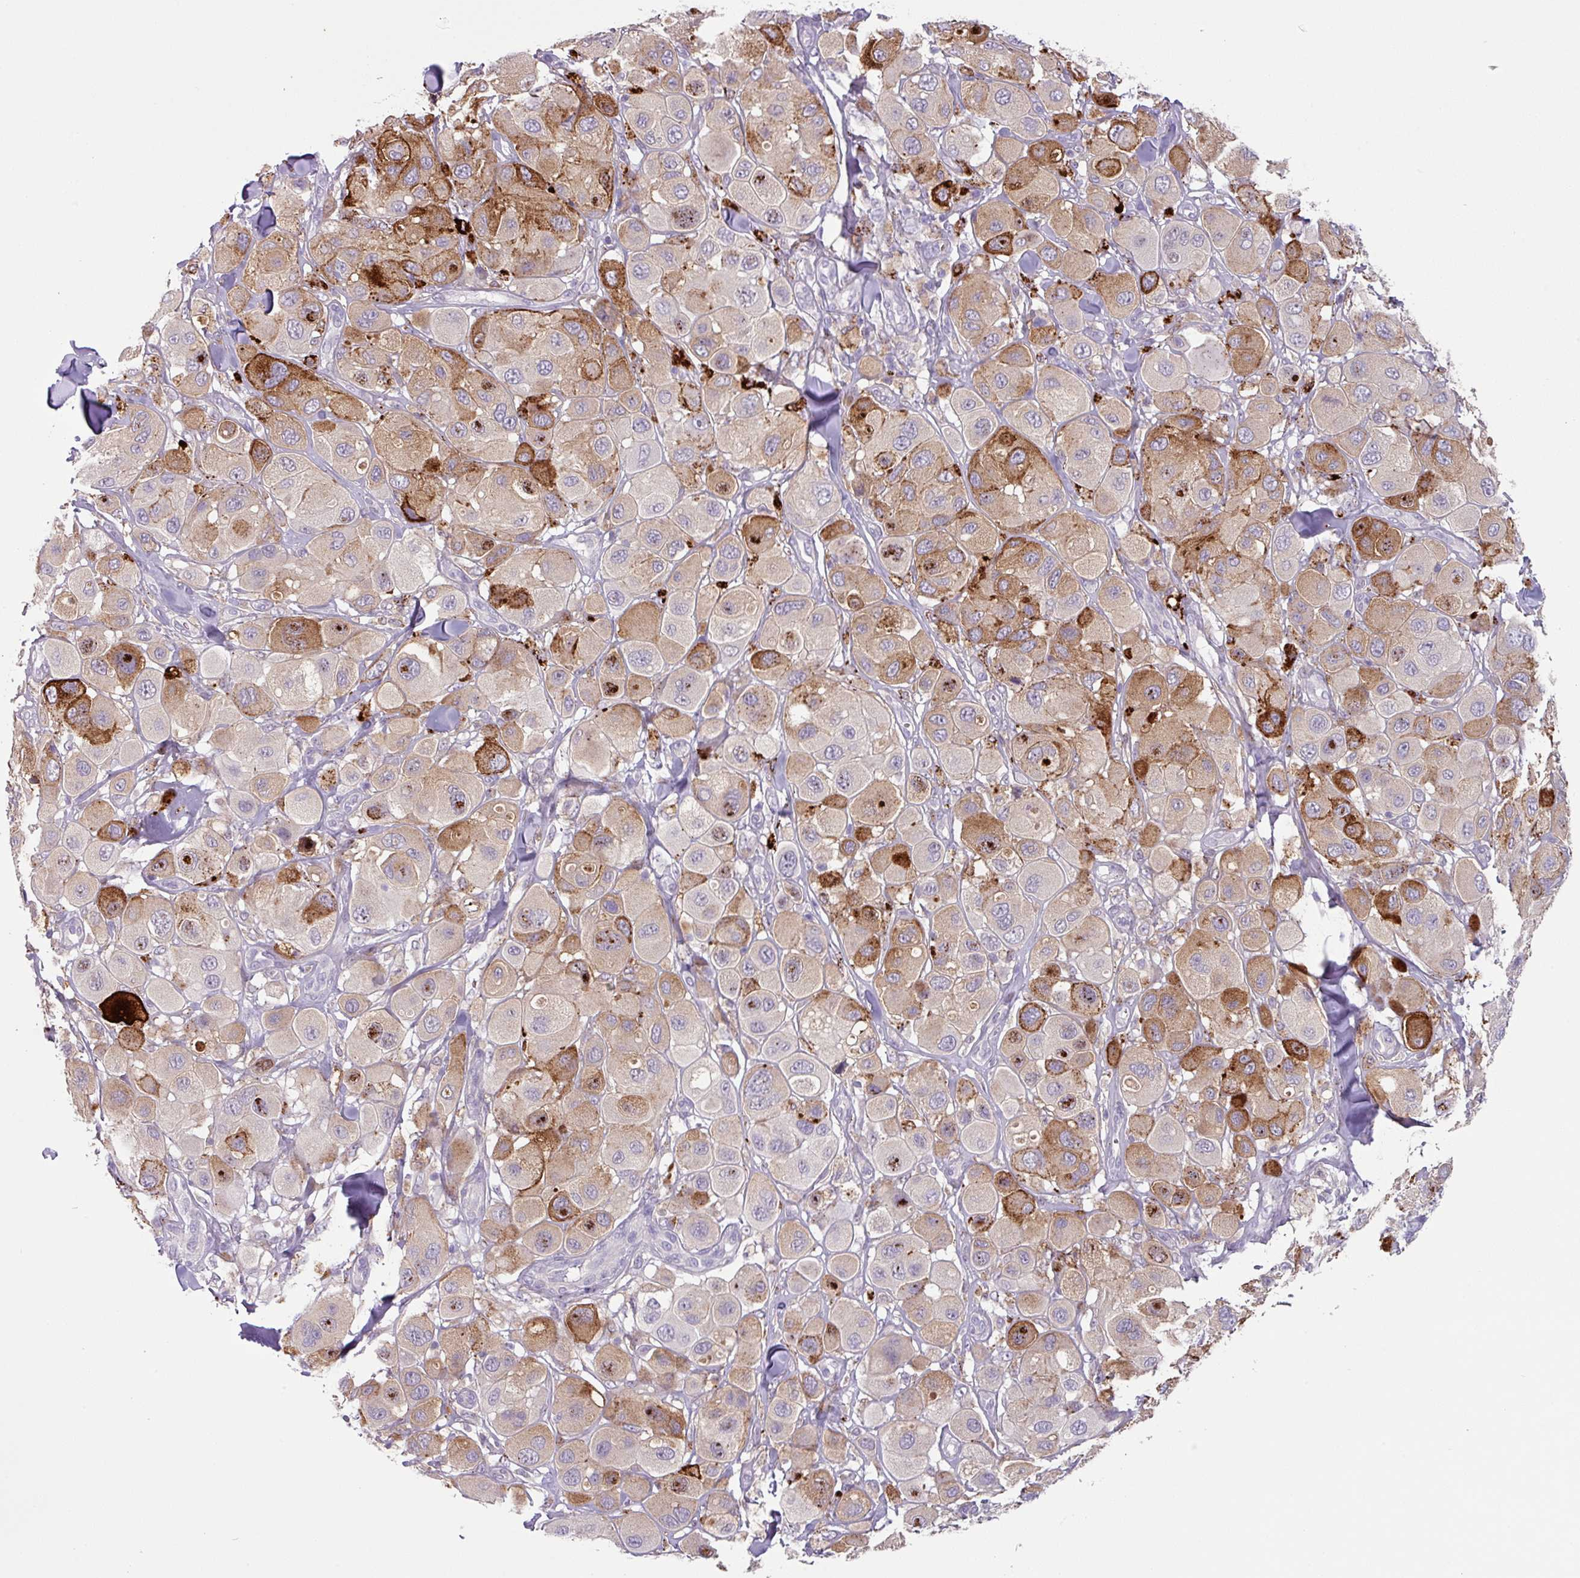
{"staining": {"intensity": "strong", "quantity": "<25%", "location": "cytoplasmic/membranous"}, "tissue": "melanoma", "cell_type": "Tumor cells", "image_type": "cancer", "snomed": [{"axis": "morphology", "description": "Malignant melanoma, Metastatic site"}, {"axis": "topography", "description": "Skin"}], "caption": "This image exhibits melanoma stained with immunohistochemistry (IHC) to label a protein in brown. The cytoplasmic/membranous of tumor cells show strong positivity for the protein. Nuclei are counter-stained blue.", "gene": "PLEKHH3", "patient": {"sex": "male", "age": 41}}